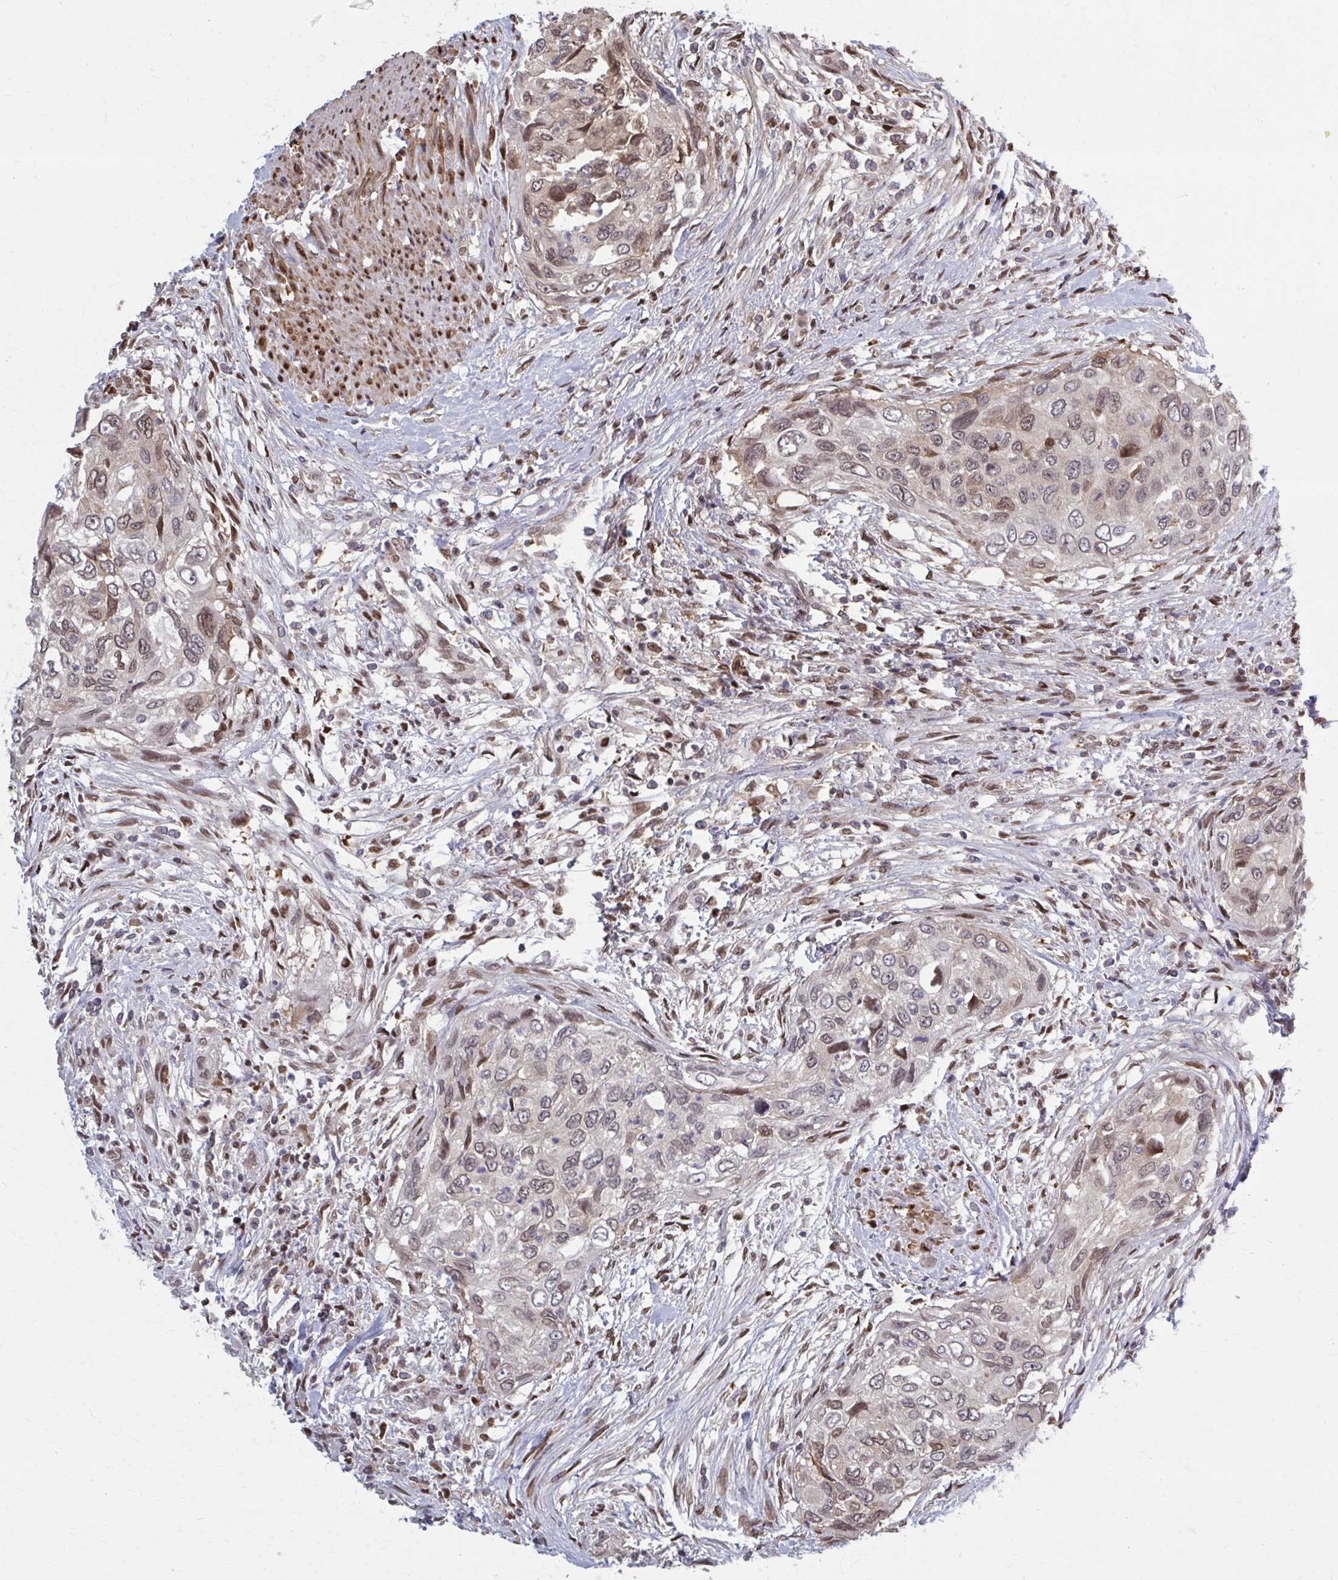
{"staining": {"intensity": "weak", "quantity": "25%-75%", "location": "nuclear"}, "tissue": "urothelial cancer", "cell_type": "Tumor cells", "image_type": "cancer", "snomed": [{"axis": "morphology", "description": "Urothelial carcinoma, High grade"}, {"axis": "topography", "description": "Urinary bladder"}], "caption": "A brown stain labels weak nuclear expression of a protein in urothelial cancer tumor cells.", "gene": "MDH1", "patient": {"sex": "female", "age": 60}}